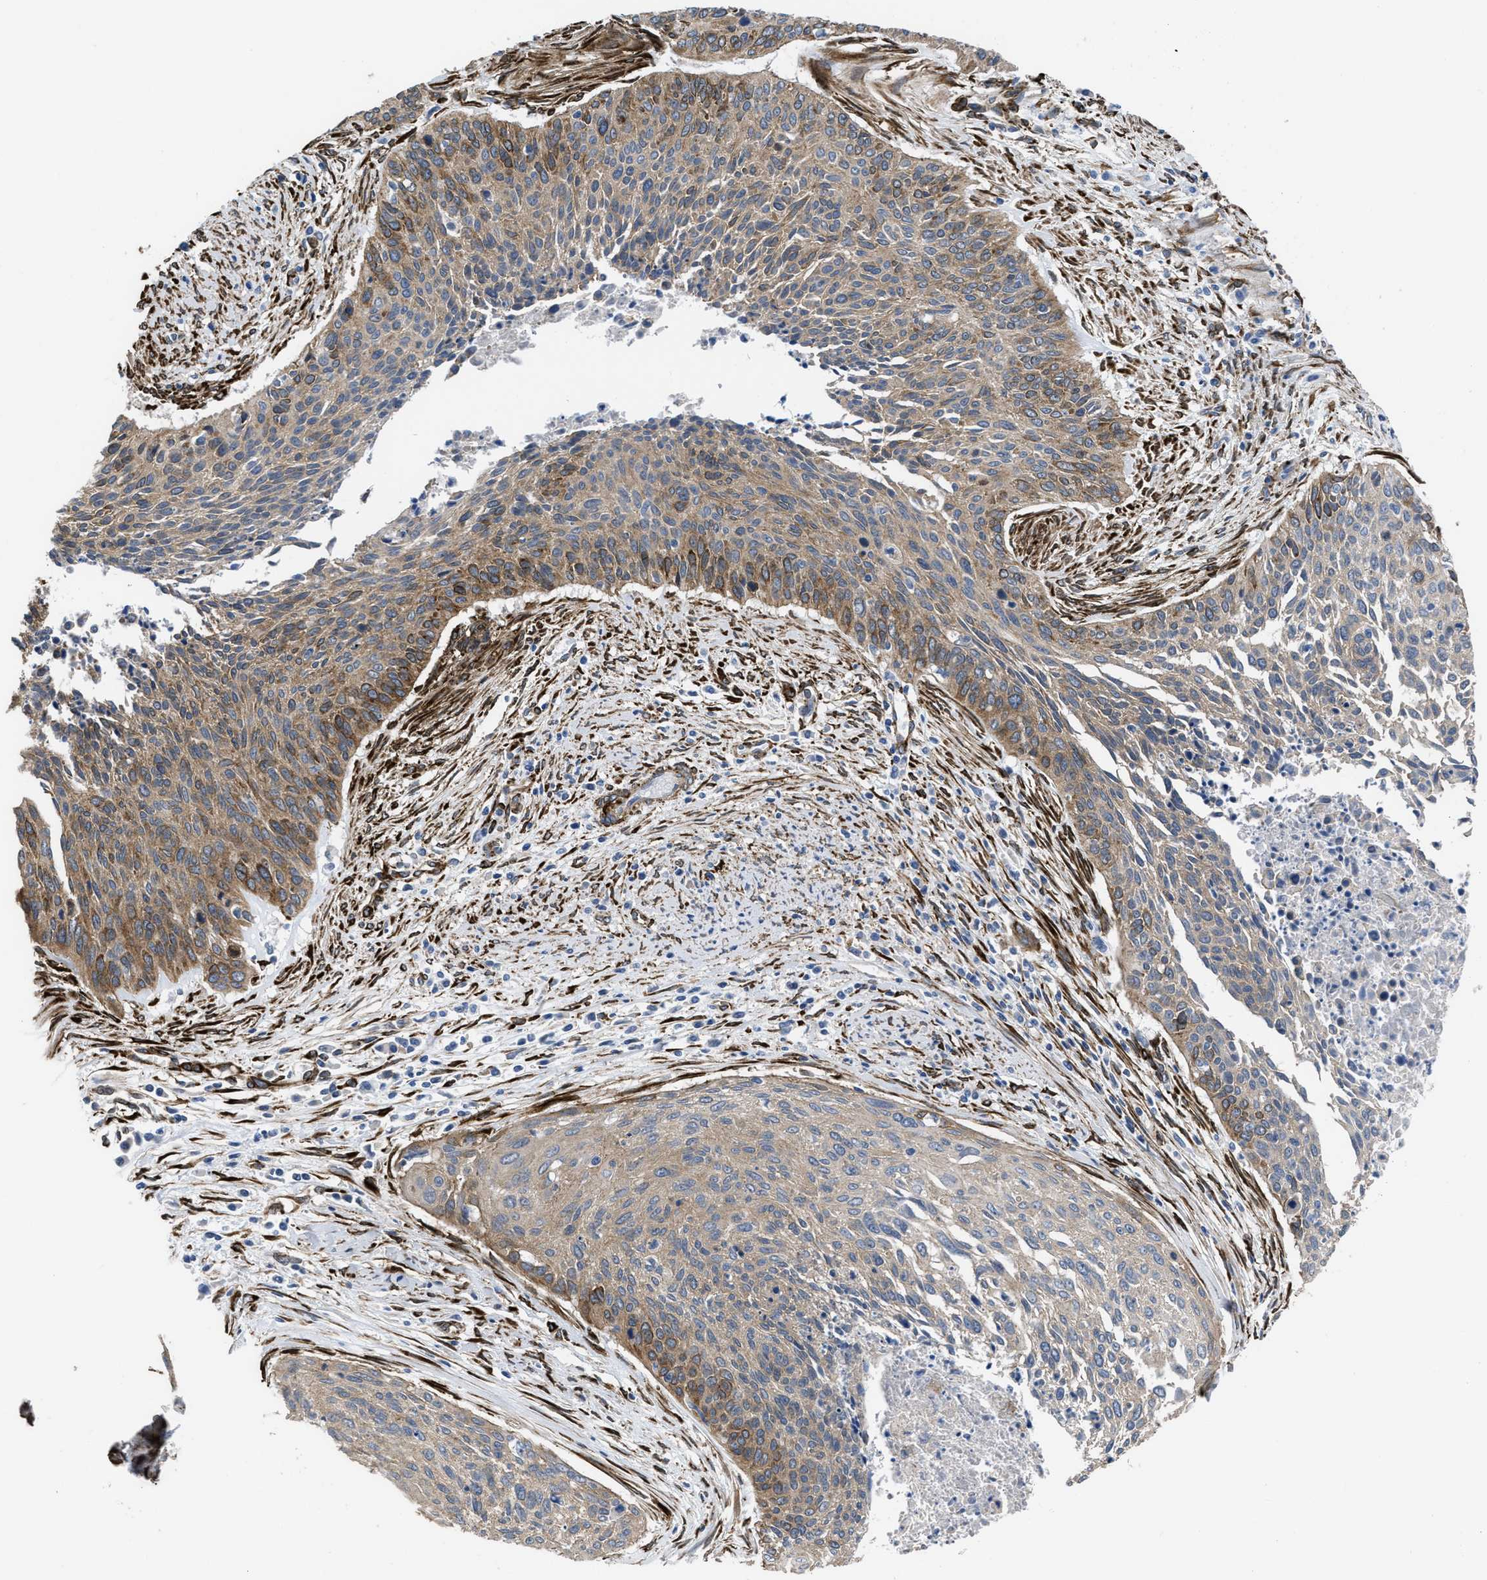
{"staining": {"intensity": "weak", "quantity": "25%-75%", "location": "cytoplasmic/membranous"}, "tissue": "cervical cancer", "cell_type": "Tumor cells", "image_type": "cancer", "snomed": [{"axis": "morphology", "description": "Squamous cell carcinoma, NOS"}, {"axis": "topography", "description": "Cervix"}], "caption": "A high-resolution histopathology image shows immunohistochemistry staining of cervical squamous cell carcinoma, which shows weak cytoplasmic/membranous staining in about 25%-75% of tumor cells.", "gene": "SQLE", "patient": {"sex": "female", "age": 55}}